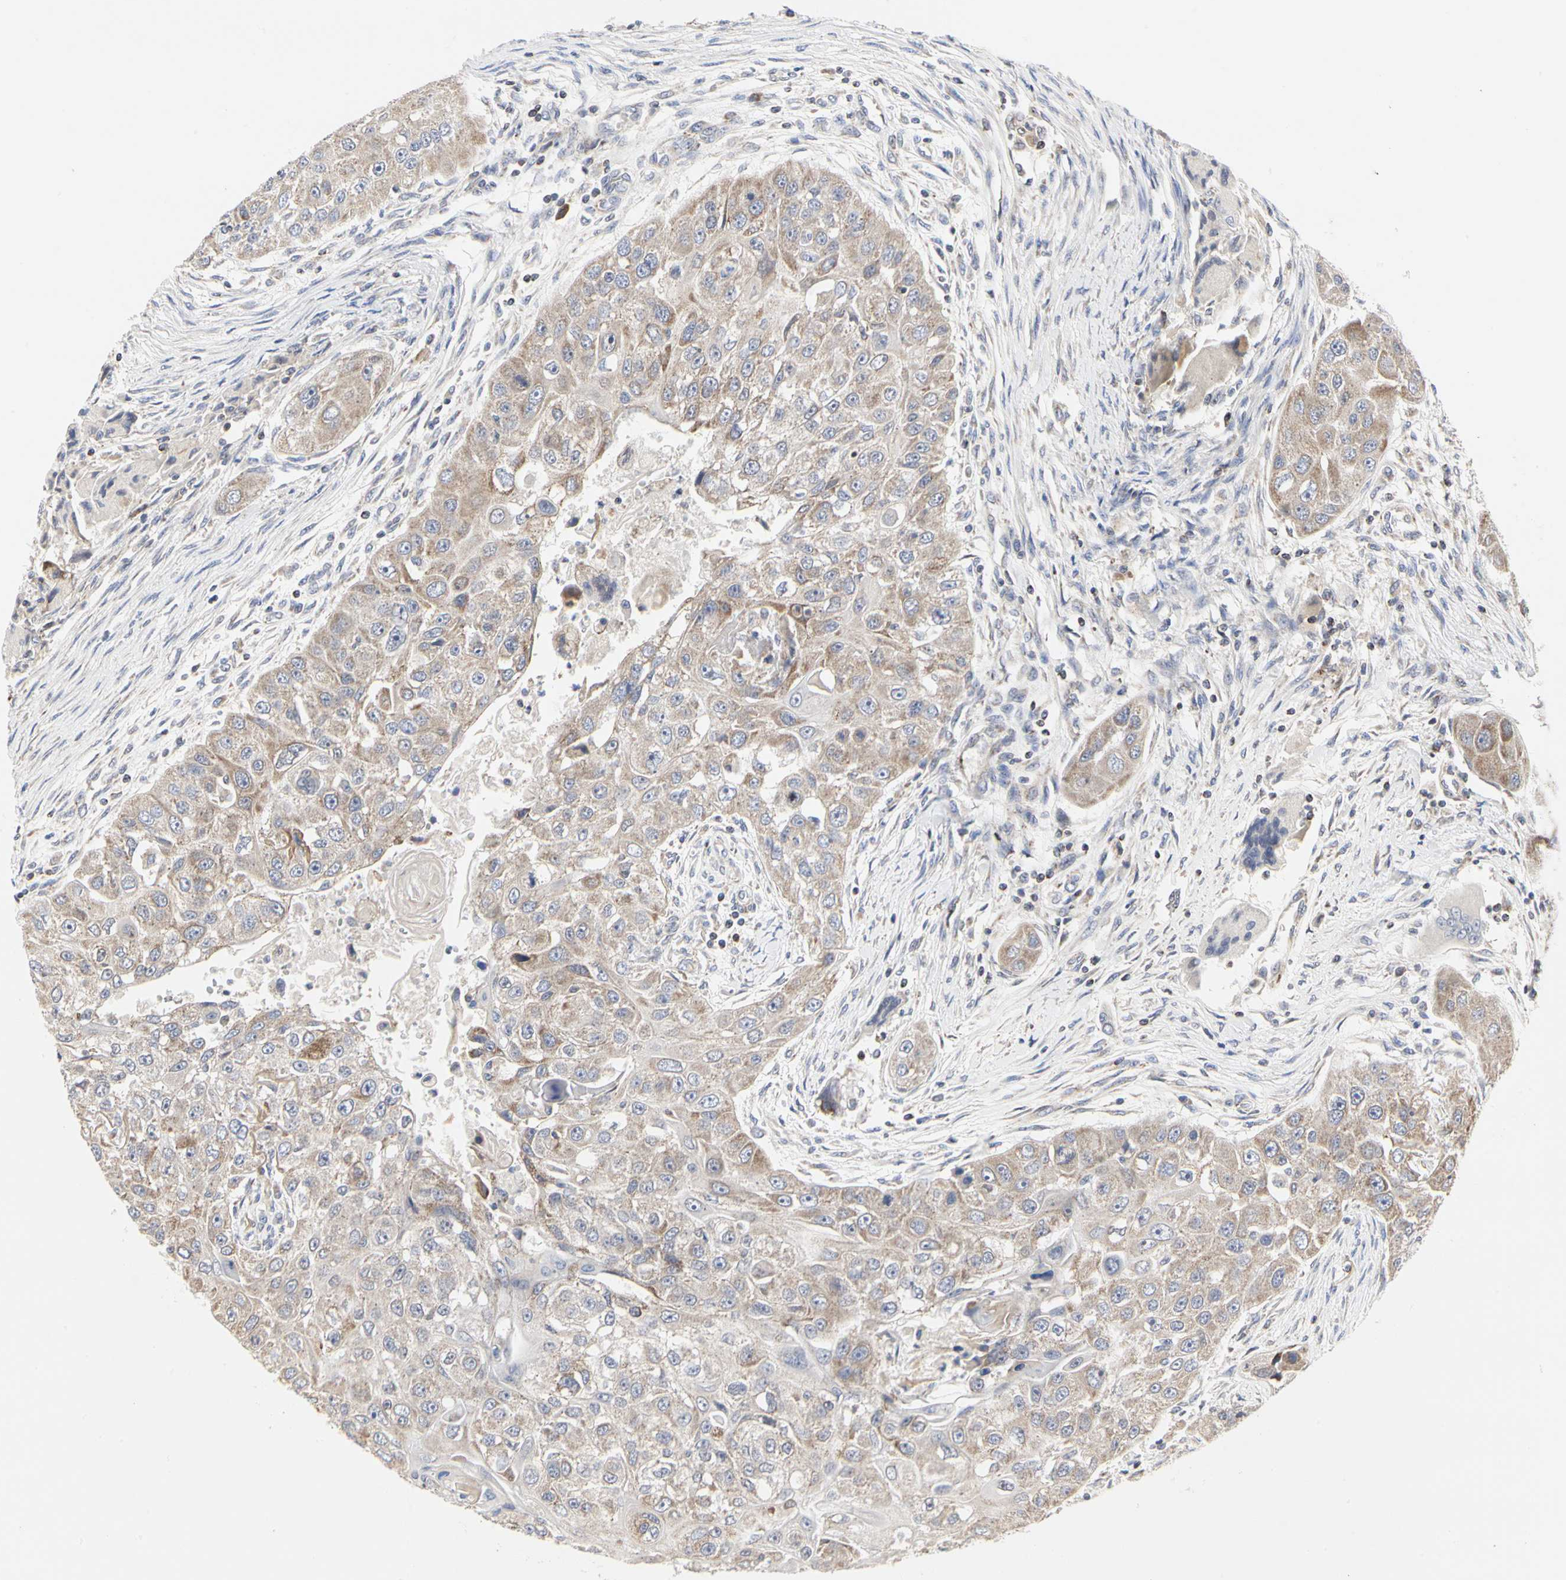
{"staining": {"intensity": "weak", "quantity": "25%-75%", "location": "cytoplasmic/membranous"}, "tissue": "head and neck cancer", "cell_type": "Tumor cells", "image_type": "cancer", "snomed": [{"axis": "morphology", "description": "Normal tissue, NOS"}, {"axis": "morphology", "description": "Squamous cell carcinoma, NOS"}, {"axis": "topography", "description": "Skeletal muscle"}, {"axis": "topography", "description": "Head-Neck"}], "caption": "Squamous cell carcinoma (head and neck) stained with a protein marker displays weak staining in tumor cells.", "gene": "TSKU", "patient": {"sex": "male", "age": 51}}